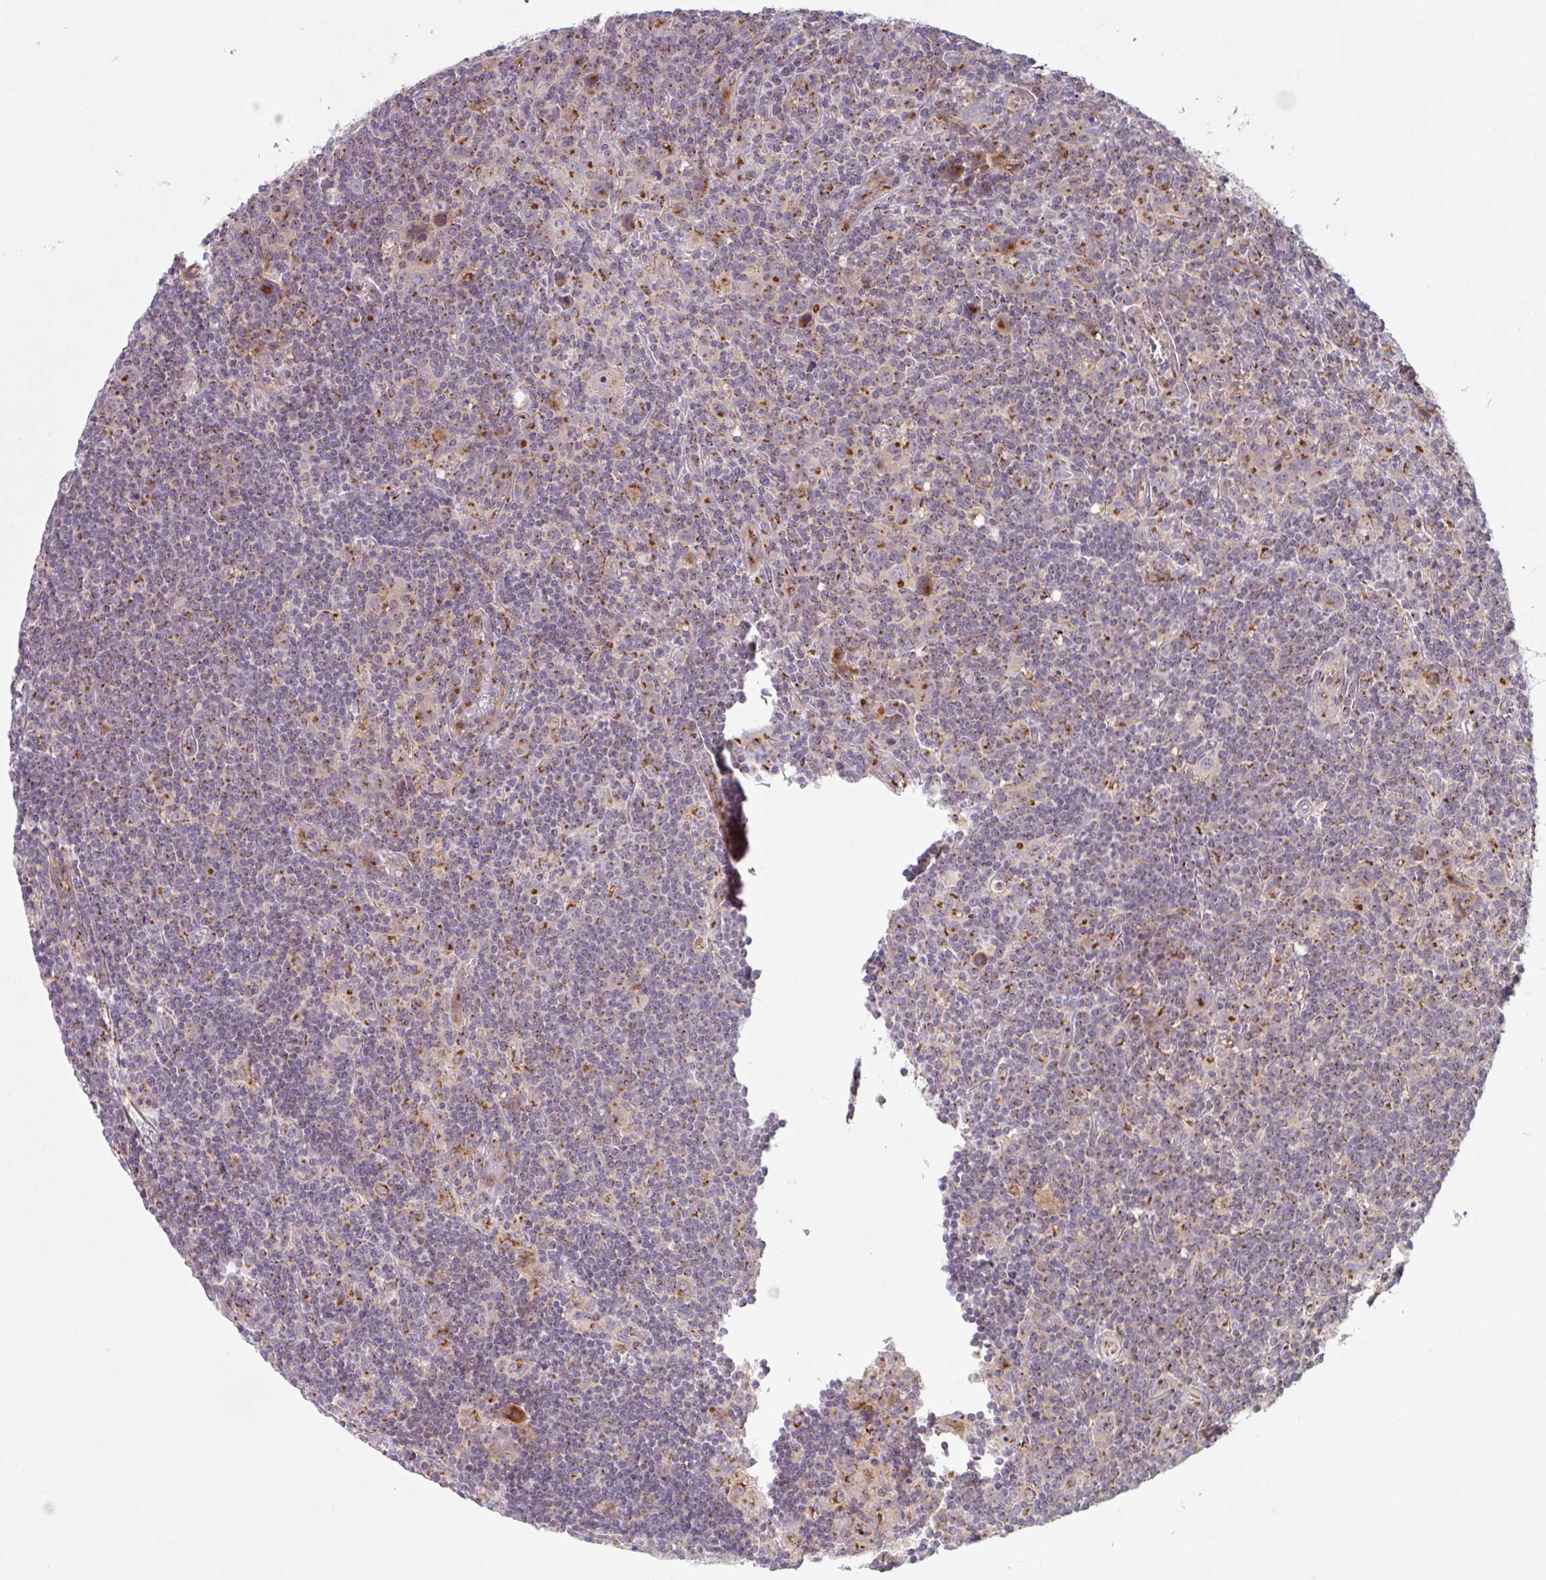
{"staining": {"intensity": "moderate", "quantity": "25%-75%", "location": "cytoplasmic/membranous"}, "tissue": "lymphoma", "cell_type": "Tumor cells", "image_type": "cancer", "snomed": [{"axis": "morphology", "description": "Hodgkin's disease, NOS"}, {"axis": "topography", "description": "Lymph node"}], "caption": "Lymphoma stained with a brown dye exhibits moderate cytoplasmic/membranous positive positivity in about 25%-75% of tumor cells.", "gene": "GVQW3", "patient": {"sex": "female", "age": 18}}